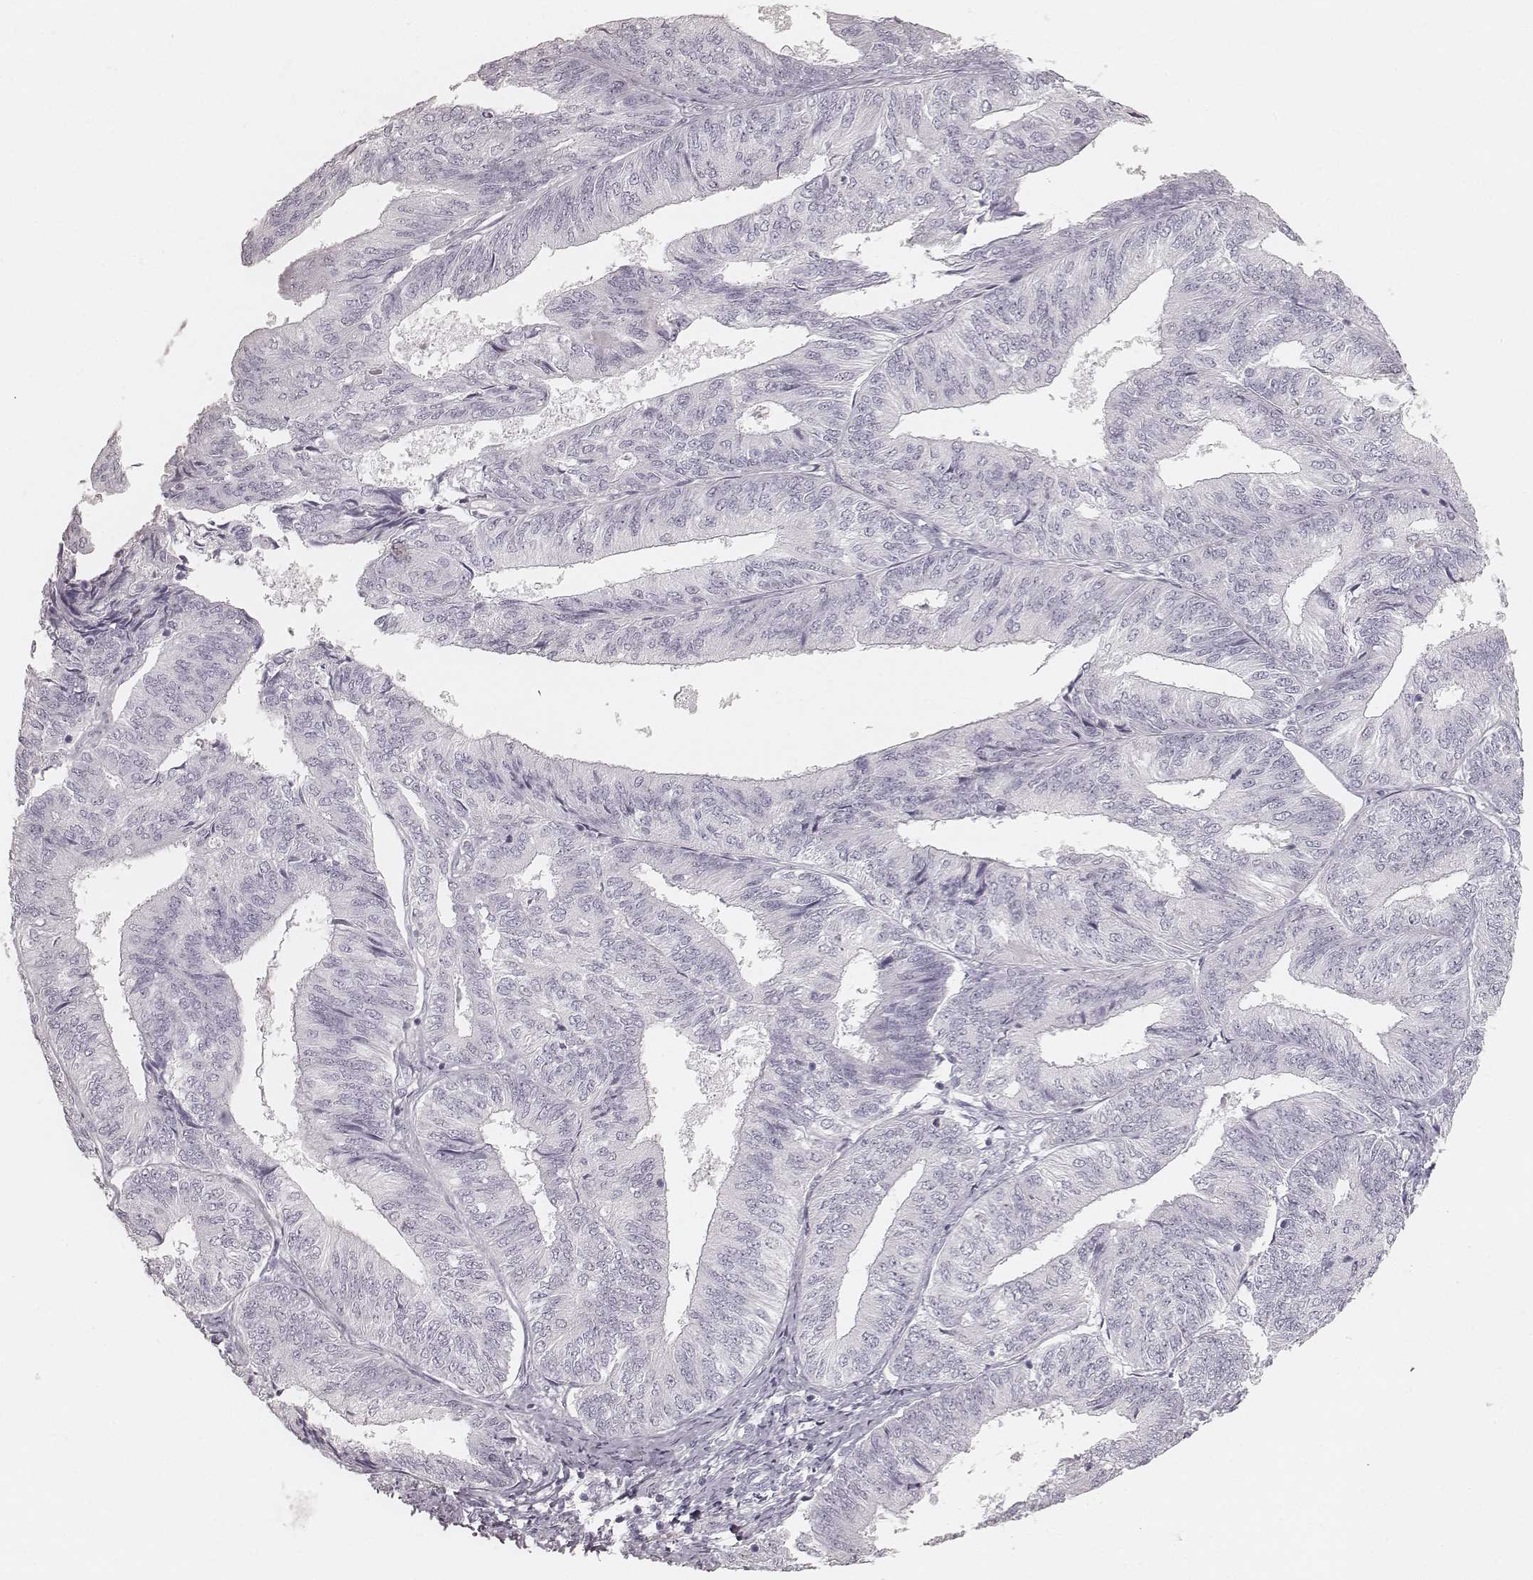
{"staining": {"intensity": "negative", "quantity": "none", "location": "none"}, "tissue": "endometrial cancer", "cell_type": "Tumor cells", "image_type": "cancer", "snomed": [{"axis": "morphology", "description": "Adenocarcinoma, NOS"}, {"axis": "topography", "description": "Endometrium"}], "caption": "This is an IHC histopathology image of endometrial cancer. There is no positivity in tumor cells.", "gene": "KRT34", "patient": {"sex": "female", "age": 58}}